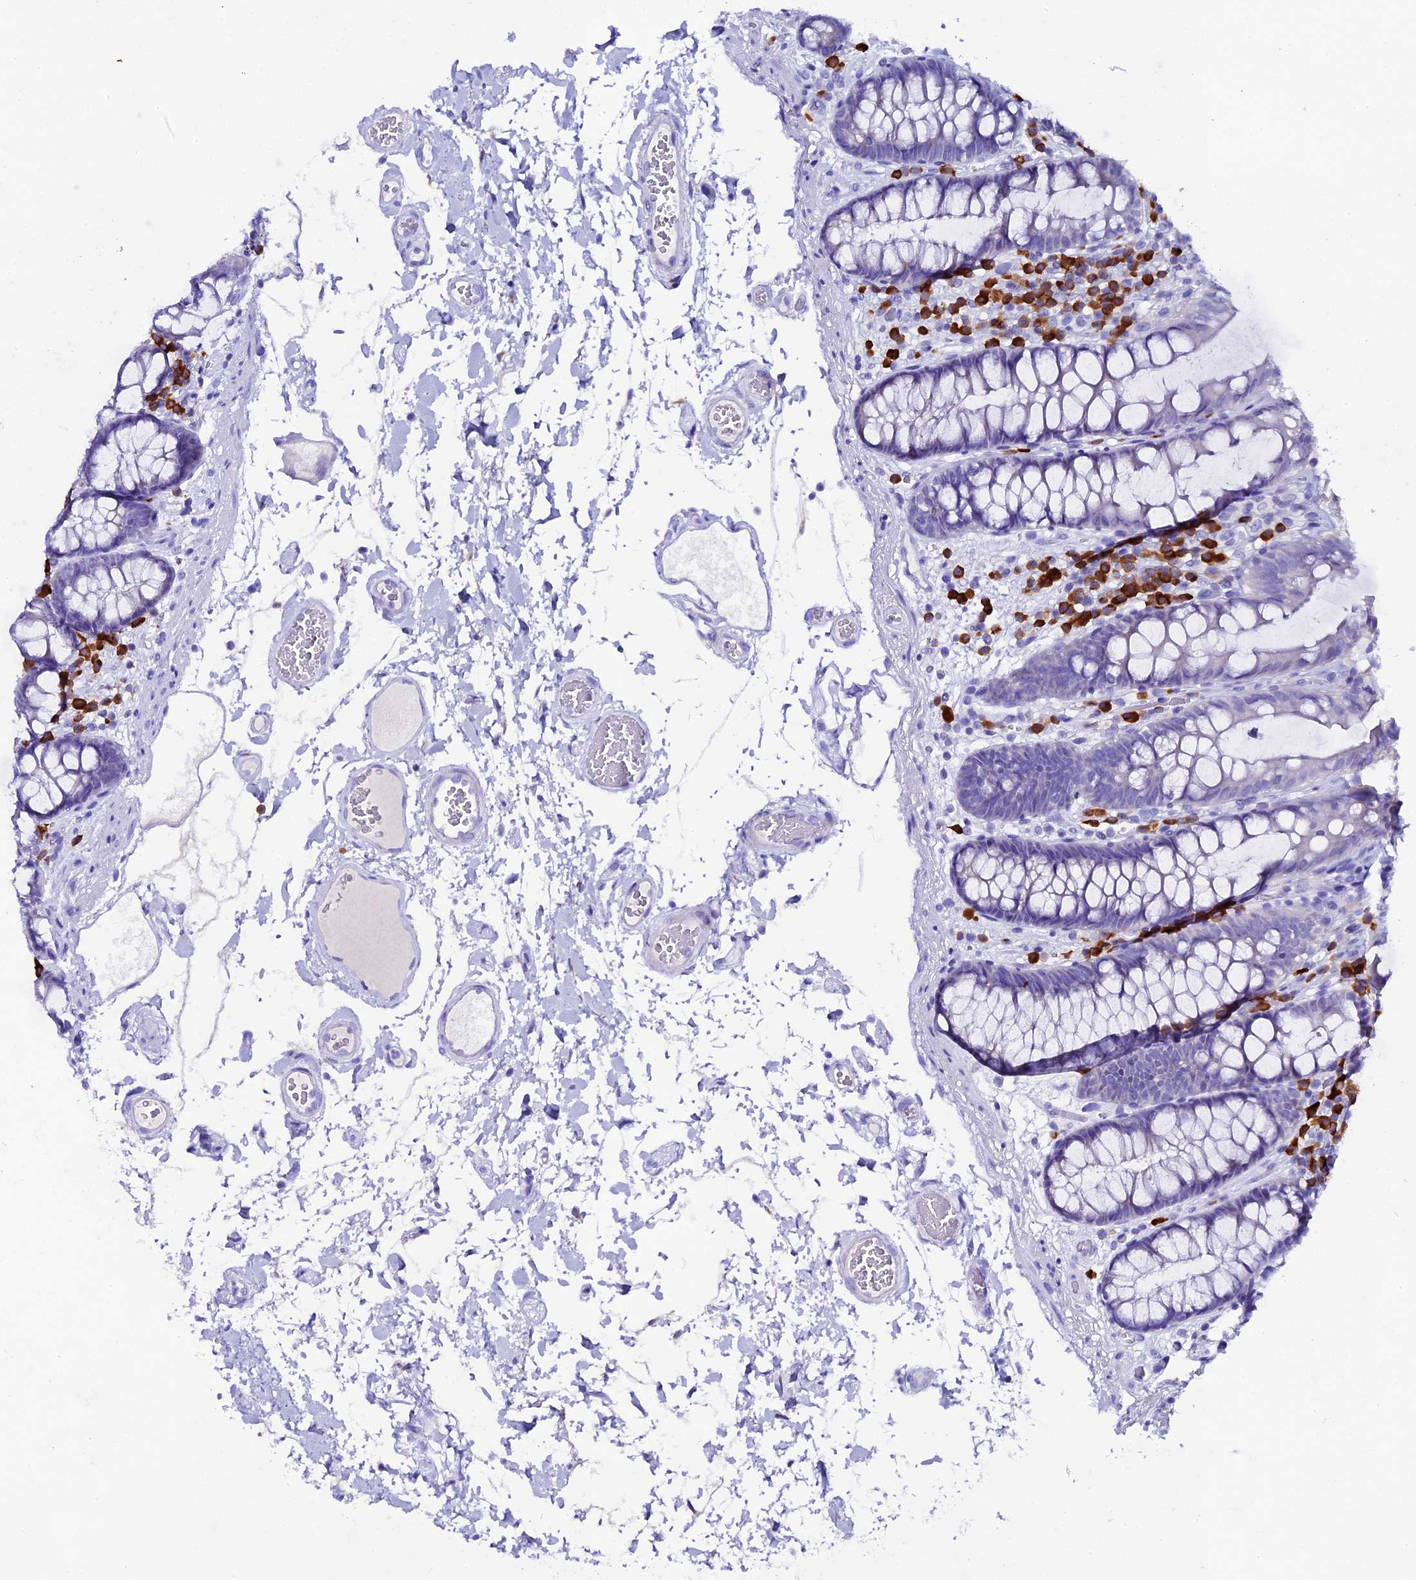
{"staining": {"intensity": "negative", "quantity": "none", "location": "none"}, "tissue": "colon", "cell_type": "Endothelial cells", "image_type": "normal", "snomed": [{"axis": "morphology", "description": "Normal tissue, NOS"}, {"axis": "topography", "description": "Colon"}], "caption": "Endothelial cells show no significant positivity in benign colon.", "gene": "FKBP11", "patient": {"sex": "male", "age": 84}}